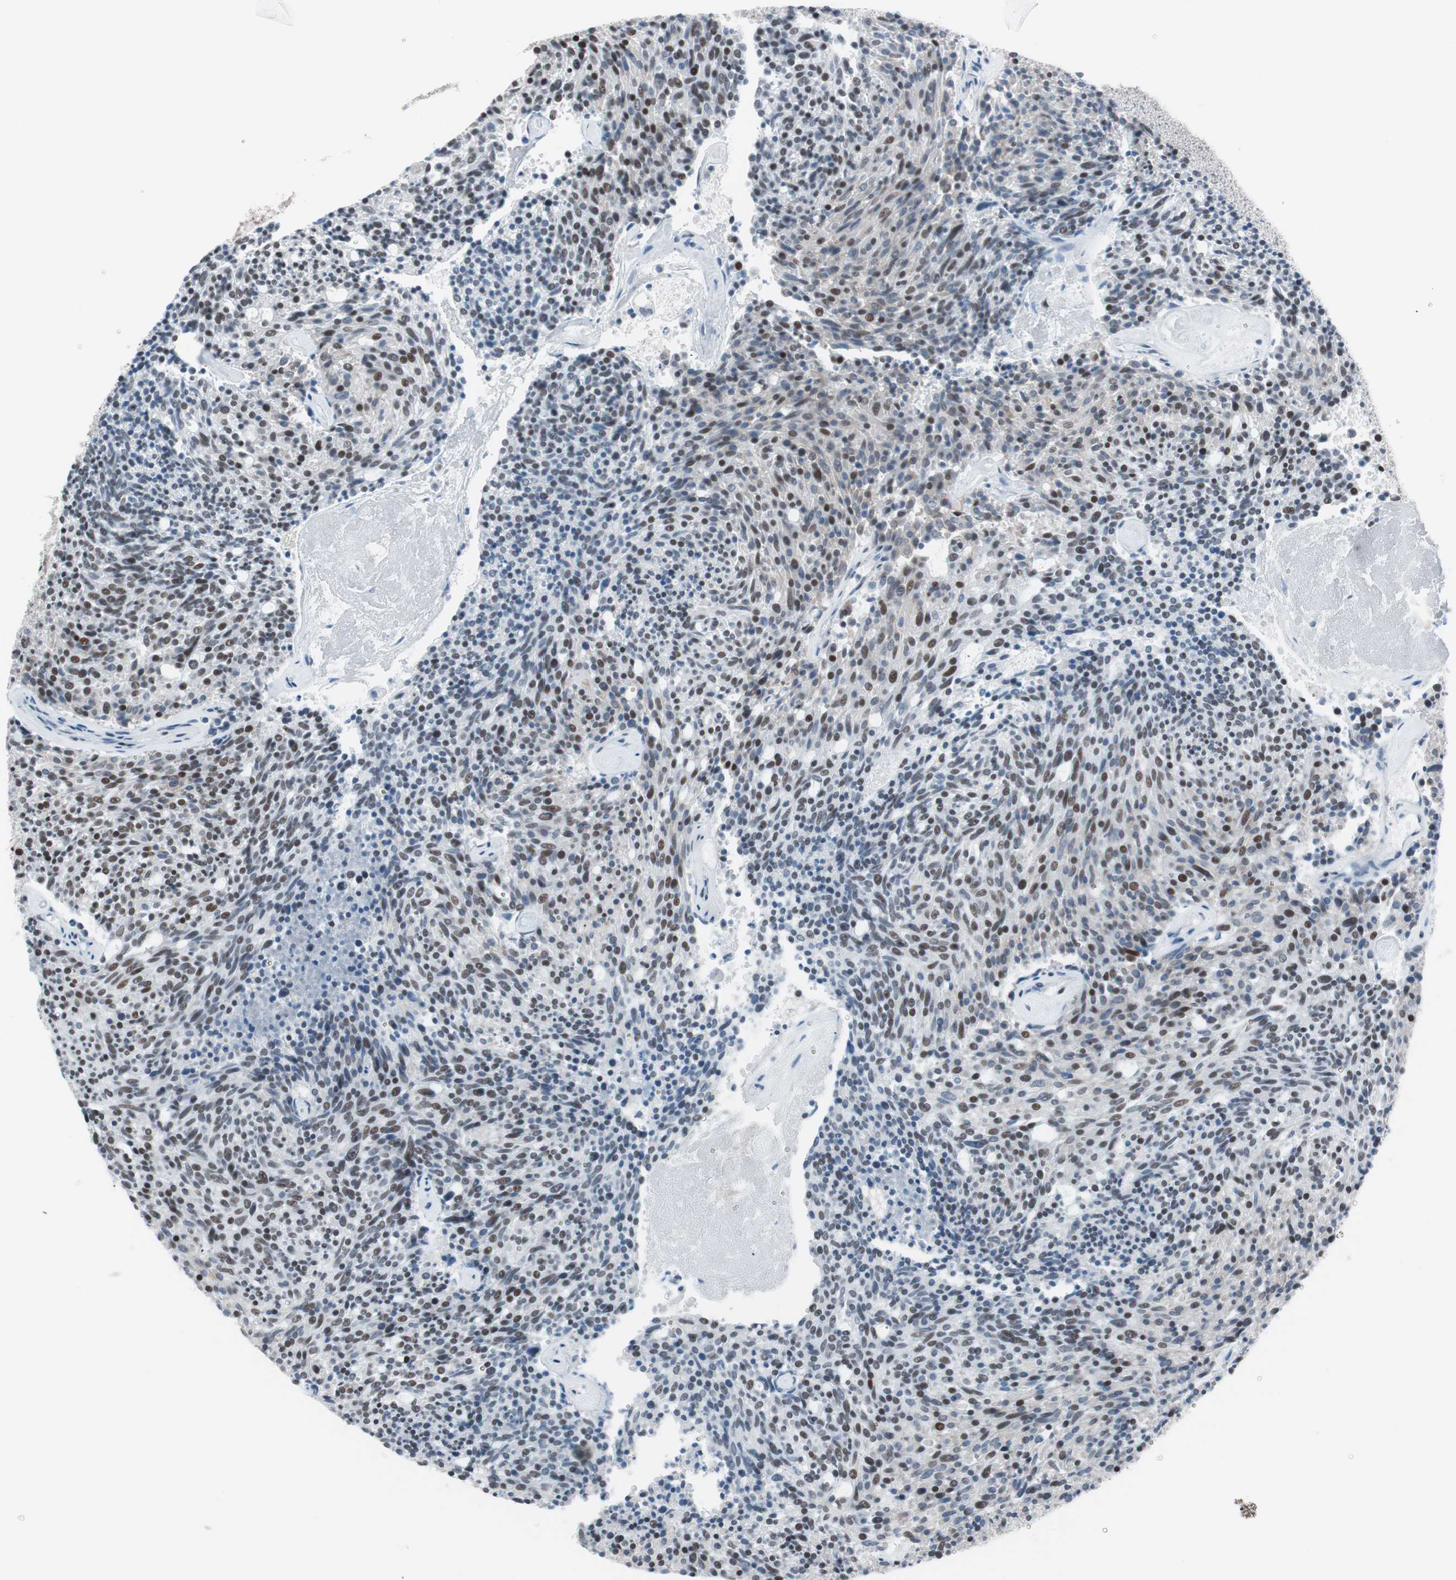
{"staining": {"intensity": "moderate", "quantity": "25%-75%", "location": "nuclear"}, "tissue": "carcinoid", "cell_type": "Tumor cells", "image_type": "cancer", "snomed": [{"axis": "morphology", "description": "Carcinoid, malignant, NOS"}, {"axis": "topography", "description": "Pancreas"}], "caption": "Brown immunohistochemical staining in carcinoid (malignant) exhibits moderate nuclear staining in about 25%-75% of tumor cells.", "gene": "ARID1A", "patient": {"sex": "female", "age": 54}}